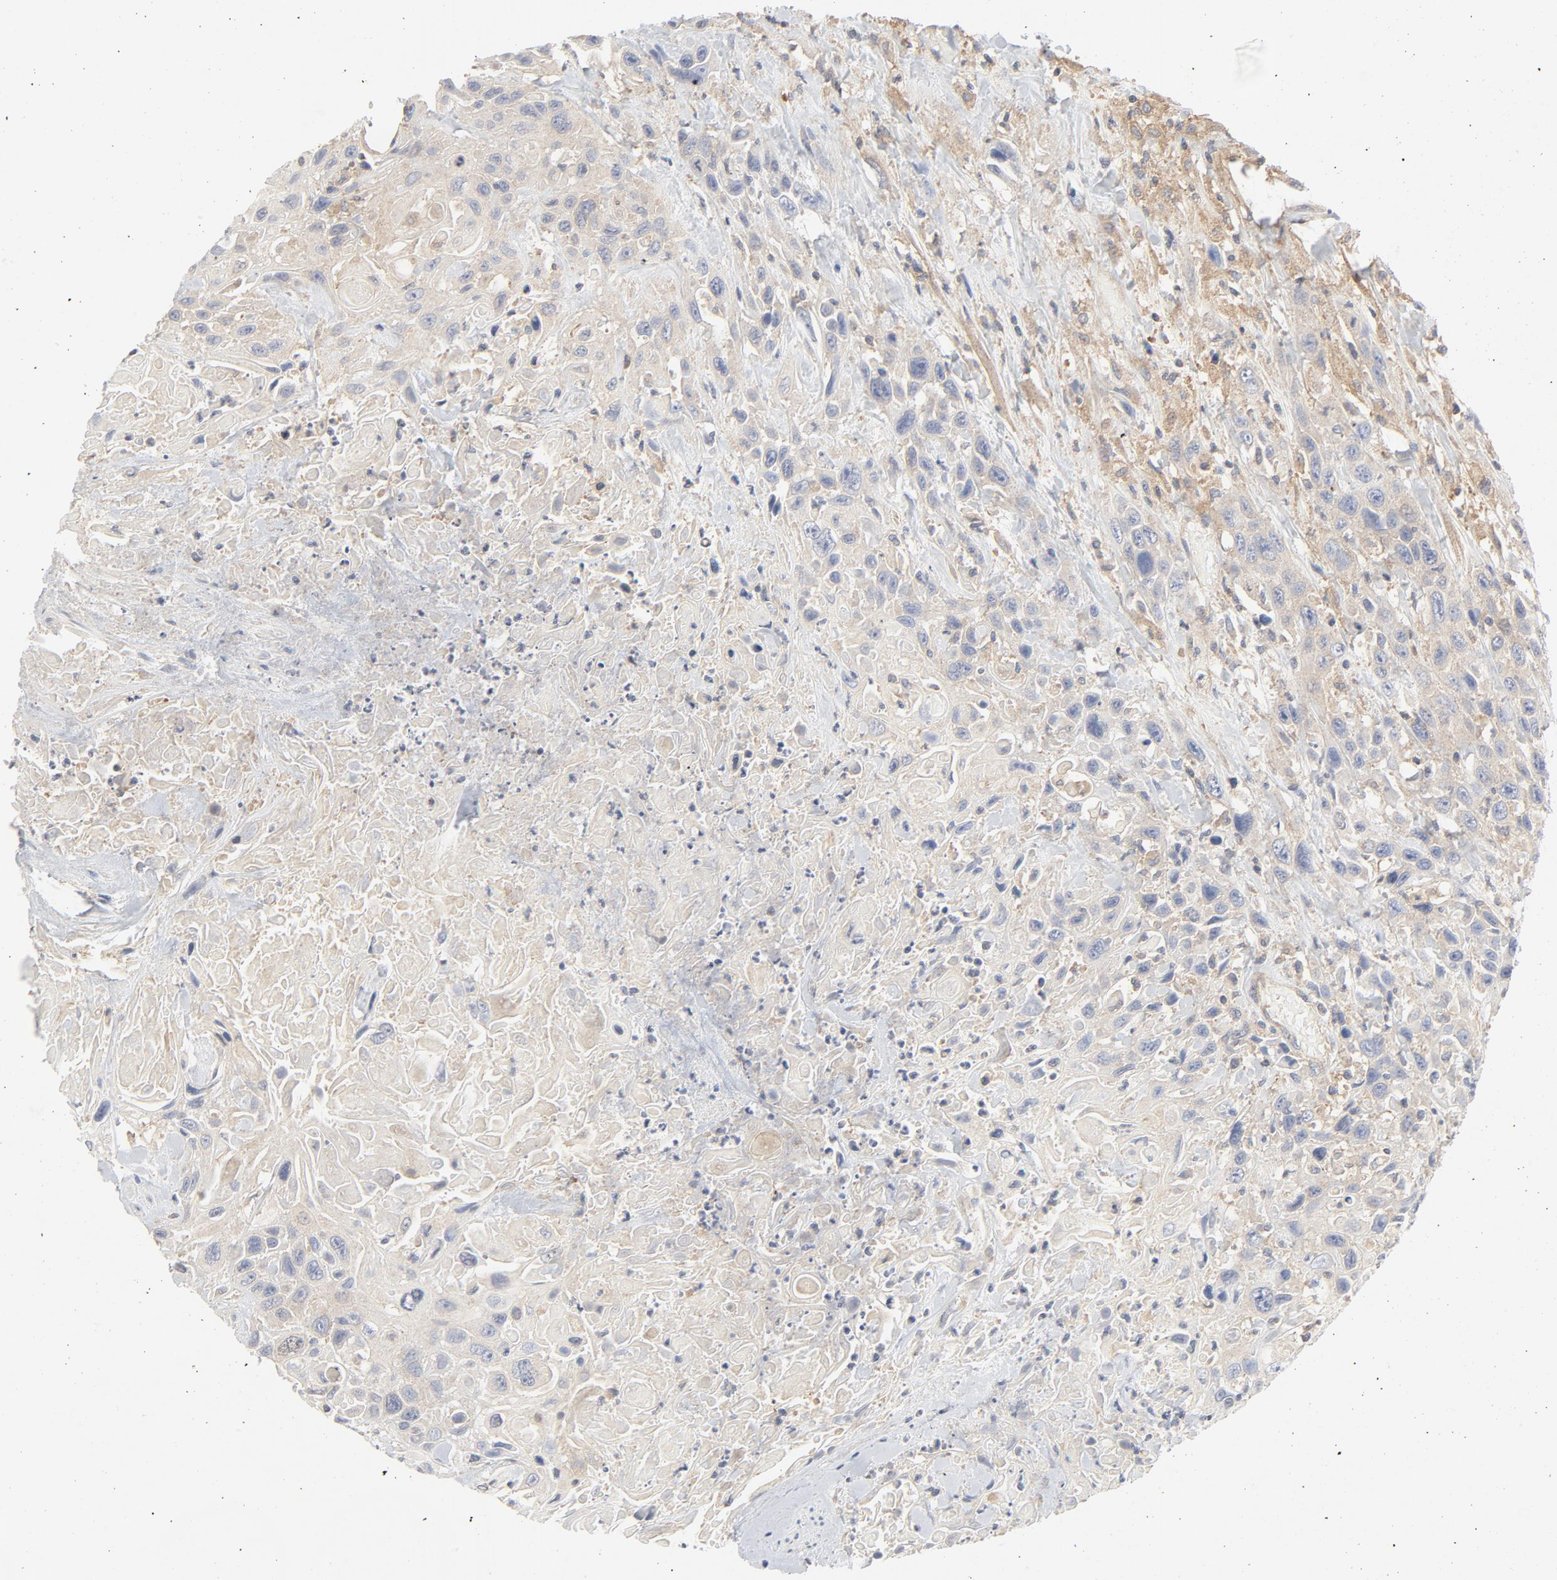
{"staining": {"intensity": "weak", "quantity": "25%-75%", "location": "cytoplasmic/membranous"}, "tissue": "urothelial cancer", "cell_type": "Tumor cells", "image_type": "cancer", "snomed": [{"axis": "morphology", "description": "Urothelial carcinoma, High grade"}, {"axis": "topography", "description": "Urinary bladder"}], "caption": "Urothelial carcinoma (high-grade) stained with a brown dye reveals weak cytoplasmic/membranous positive positivity in approximately 25%-75% of tumor cells.", "gene": "RABEP1", "patient": {"sex": "female", "age": 84}}